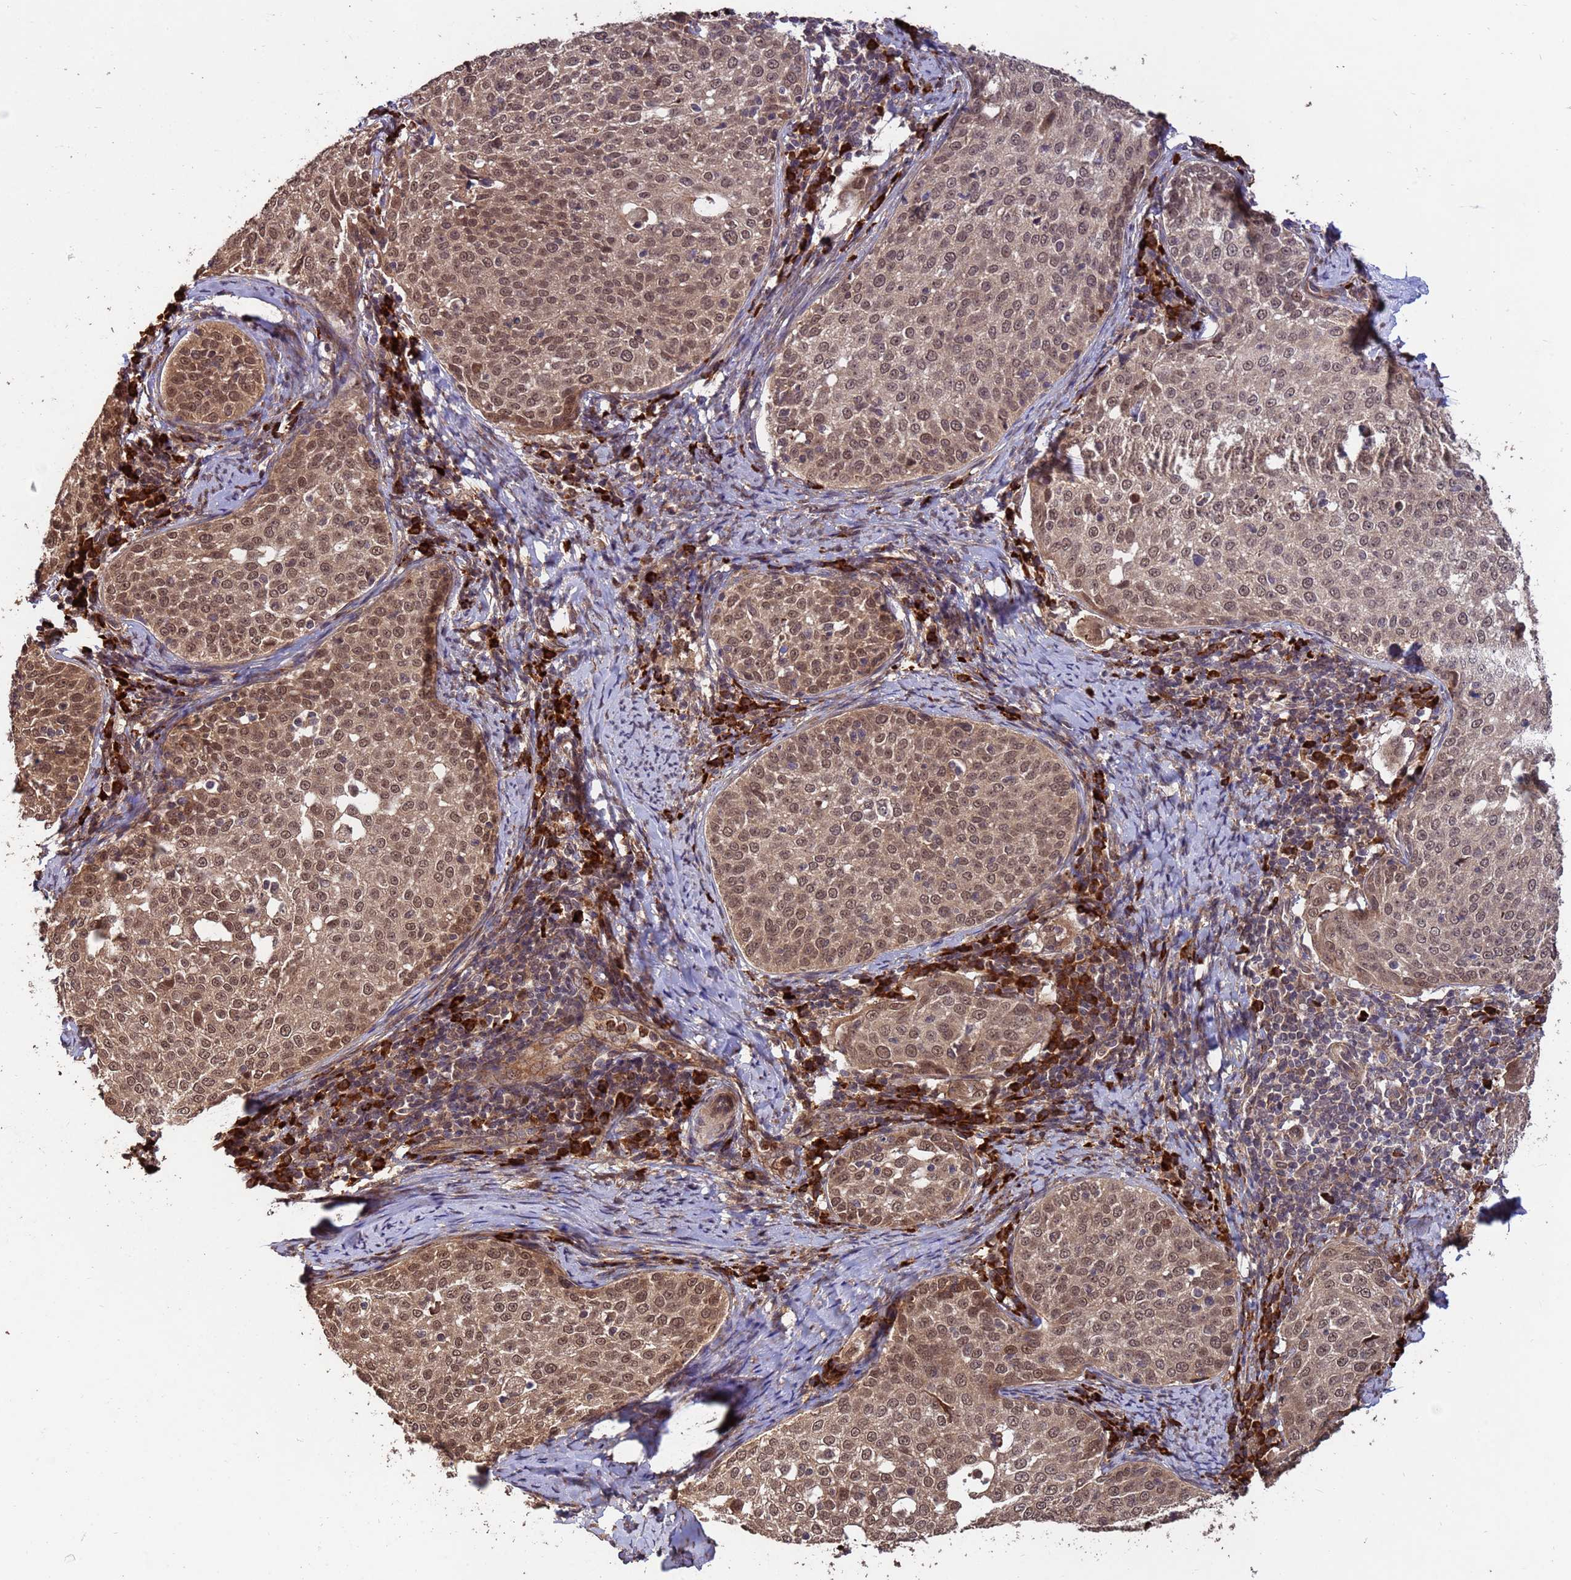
{"staining": {"intensity": "moderate", "quantity": ">75%", "location": "cytoplasmic/membranous,nuclear"}, "tissue": "cervical cancer", "cell_type": "Tumor cells", "image_type": "cancer", "snomed": [{"axis": "morphology", "description": "Squamous cell carcinoma, NOS"}, {"axis": "topography", "description": "Cervix"}], "caption": "Protein staining reveals moderate cytoplasmic/membranous and nuclear positivity in approximately >75% of tumor cells in cervical cancer (squamous cell carcinoma). (DAB (3,3'-diaminobenzidine) IHC, brown staining for protein, blue staining for nuclei).", "gene": "ZNF619", "patient": {"sex": "female", "age": 57}}